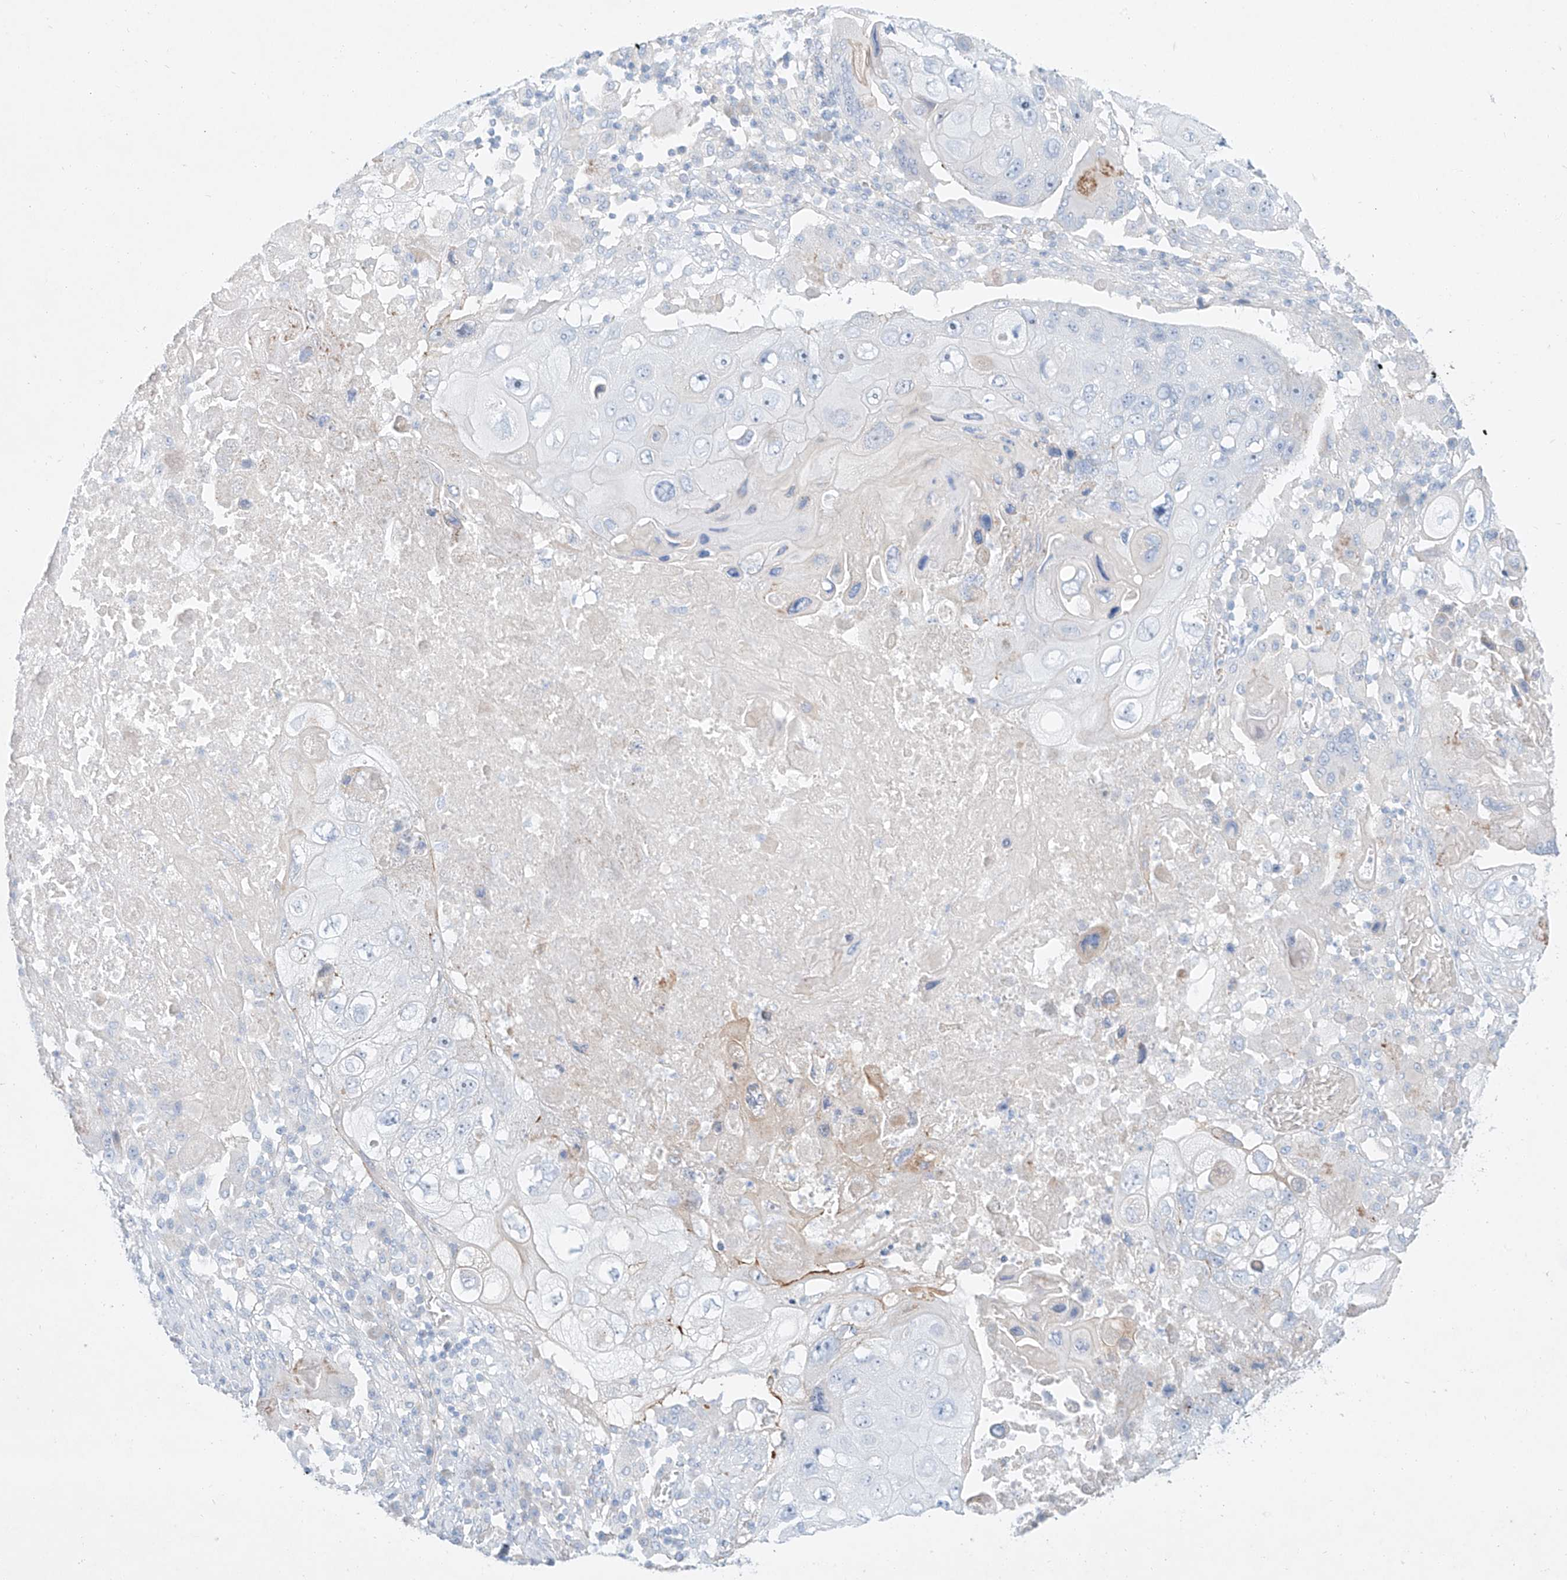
{"staining": {"intensity": "negative", "quantity": "none", "location": "none"}, "tissue": "lung cancer", "cell_type": "Tumor cells", "image_type": "cancer", "snomed": [{"axis": "morphology", "description": "Squamous cell carcinoma, NOS"}, {"axis": "topography", "description": "Lung"}], "caption": "Immunohistochemical staining of human lung squamous cell carcinoma demonstrates no significant expression in tumor cells. The staining was performed using DAB to visualize the protein expression in brown, while the nuclei were stained in blue with hematoxylin (Magnification: 20x).", "gene": "AJM1", "patient": {"sex": "male", "age": 61}}